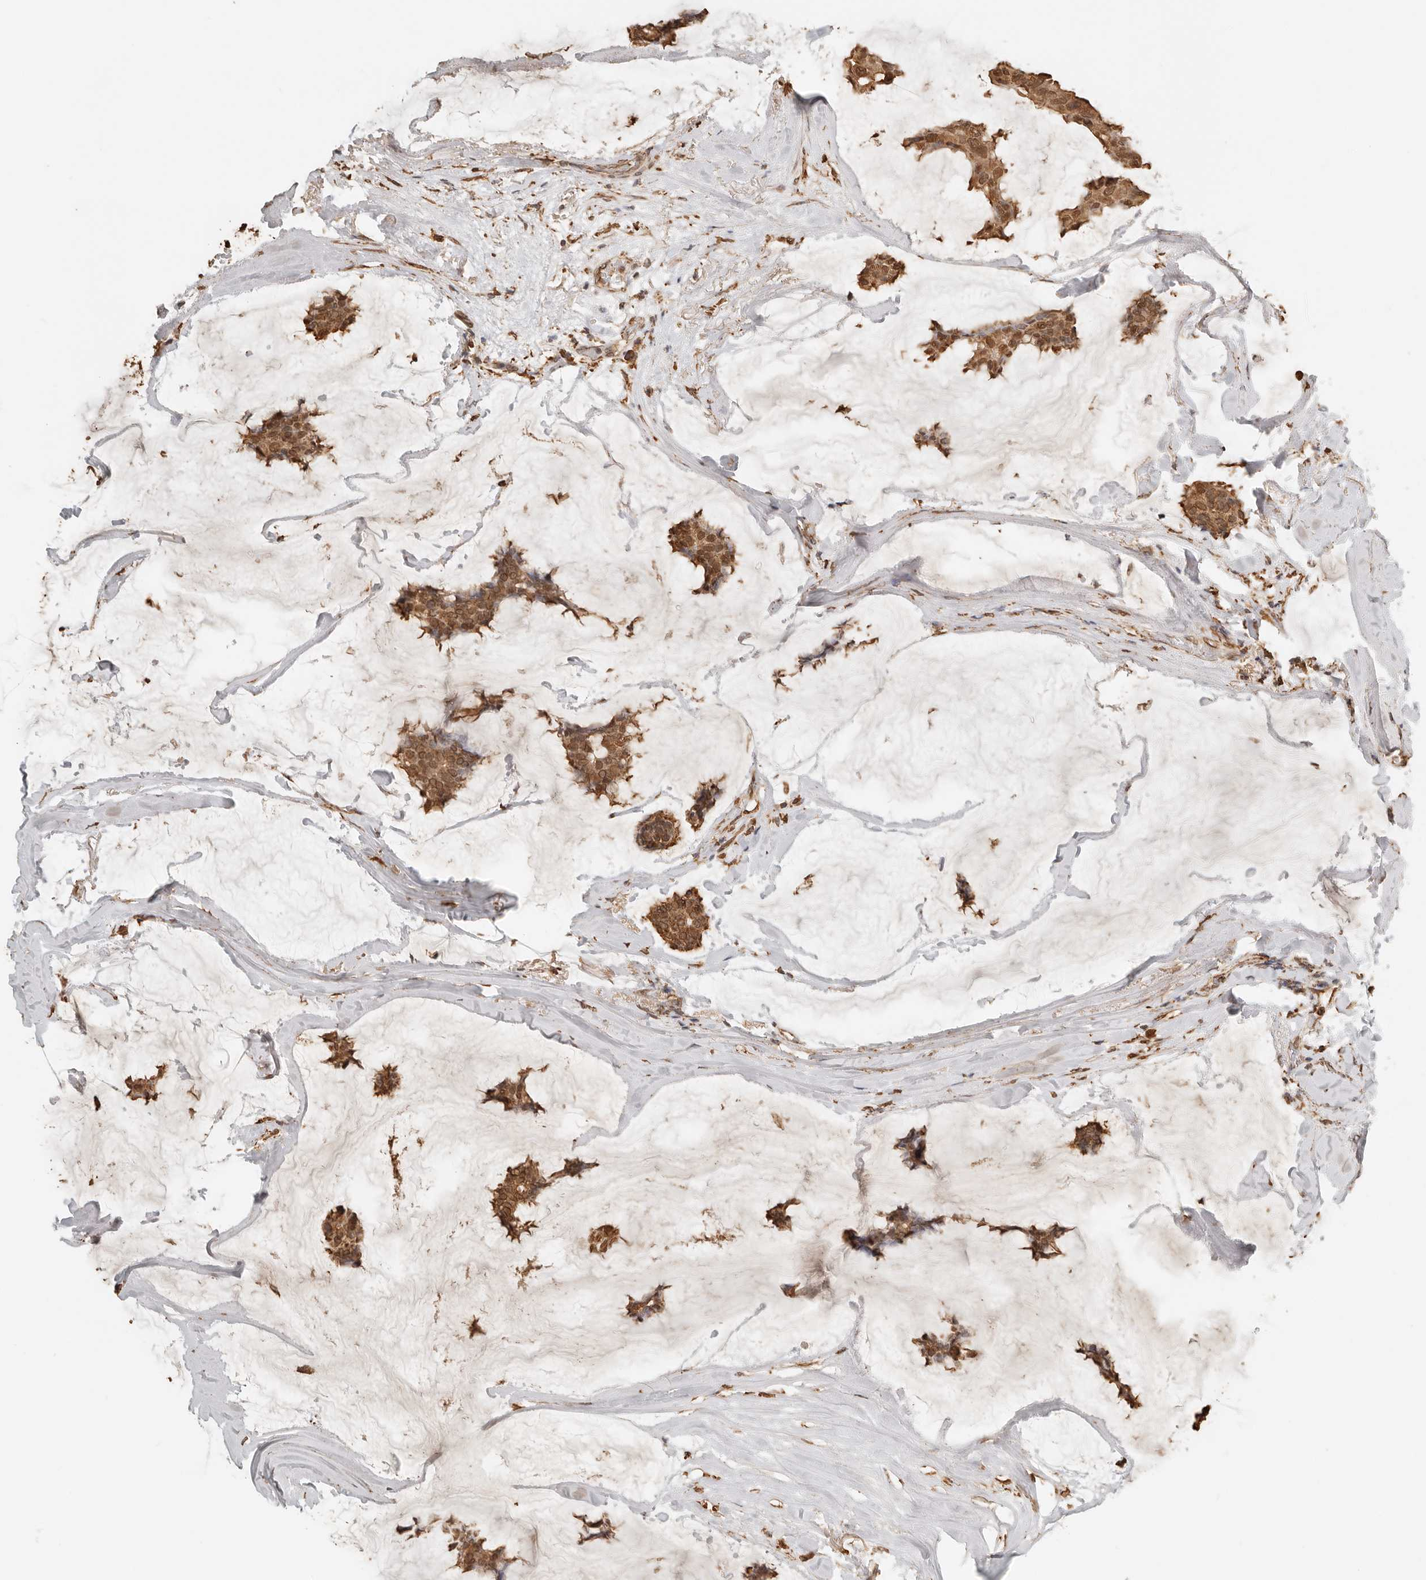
{"staining": {"intensity": "moderate", "quantity": ">75%", "location": "cytoplasmic/membranous,nuclear"}, "tissue": "breast cancer", "cell_type": "Tumor cells", "image_type": "cancer", "snomed": [{"axis": "morphology", "description": "Duct carcinoma"}, {"axis": "topography", "description": "Breast"}], "caption": "Human breast cancer stained with a protein marker displays moderate staining in tumor cells.", "gene": "ARHGEF10L", "patient": {"sex": "female", "age": 93}}